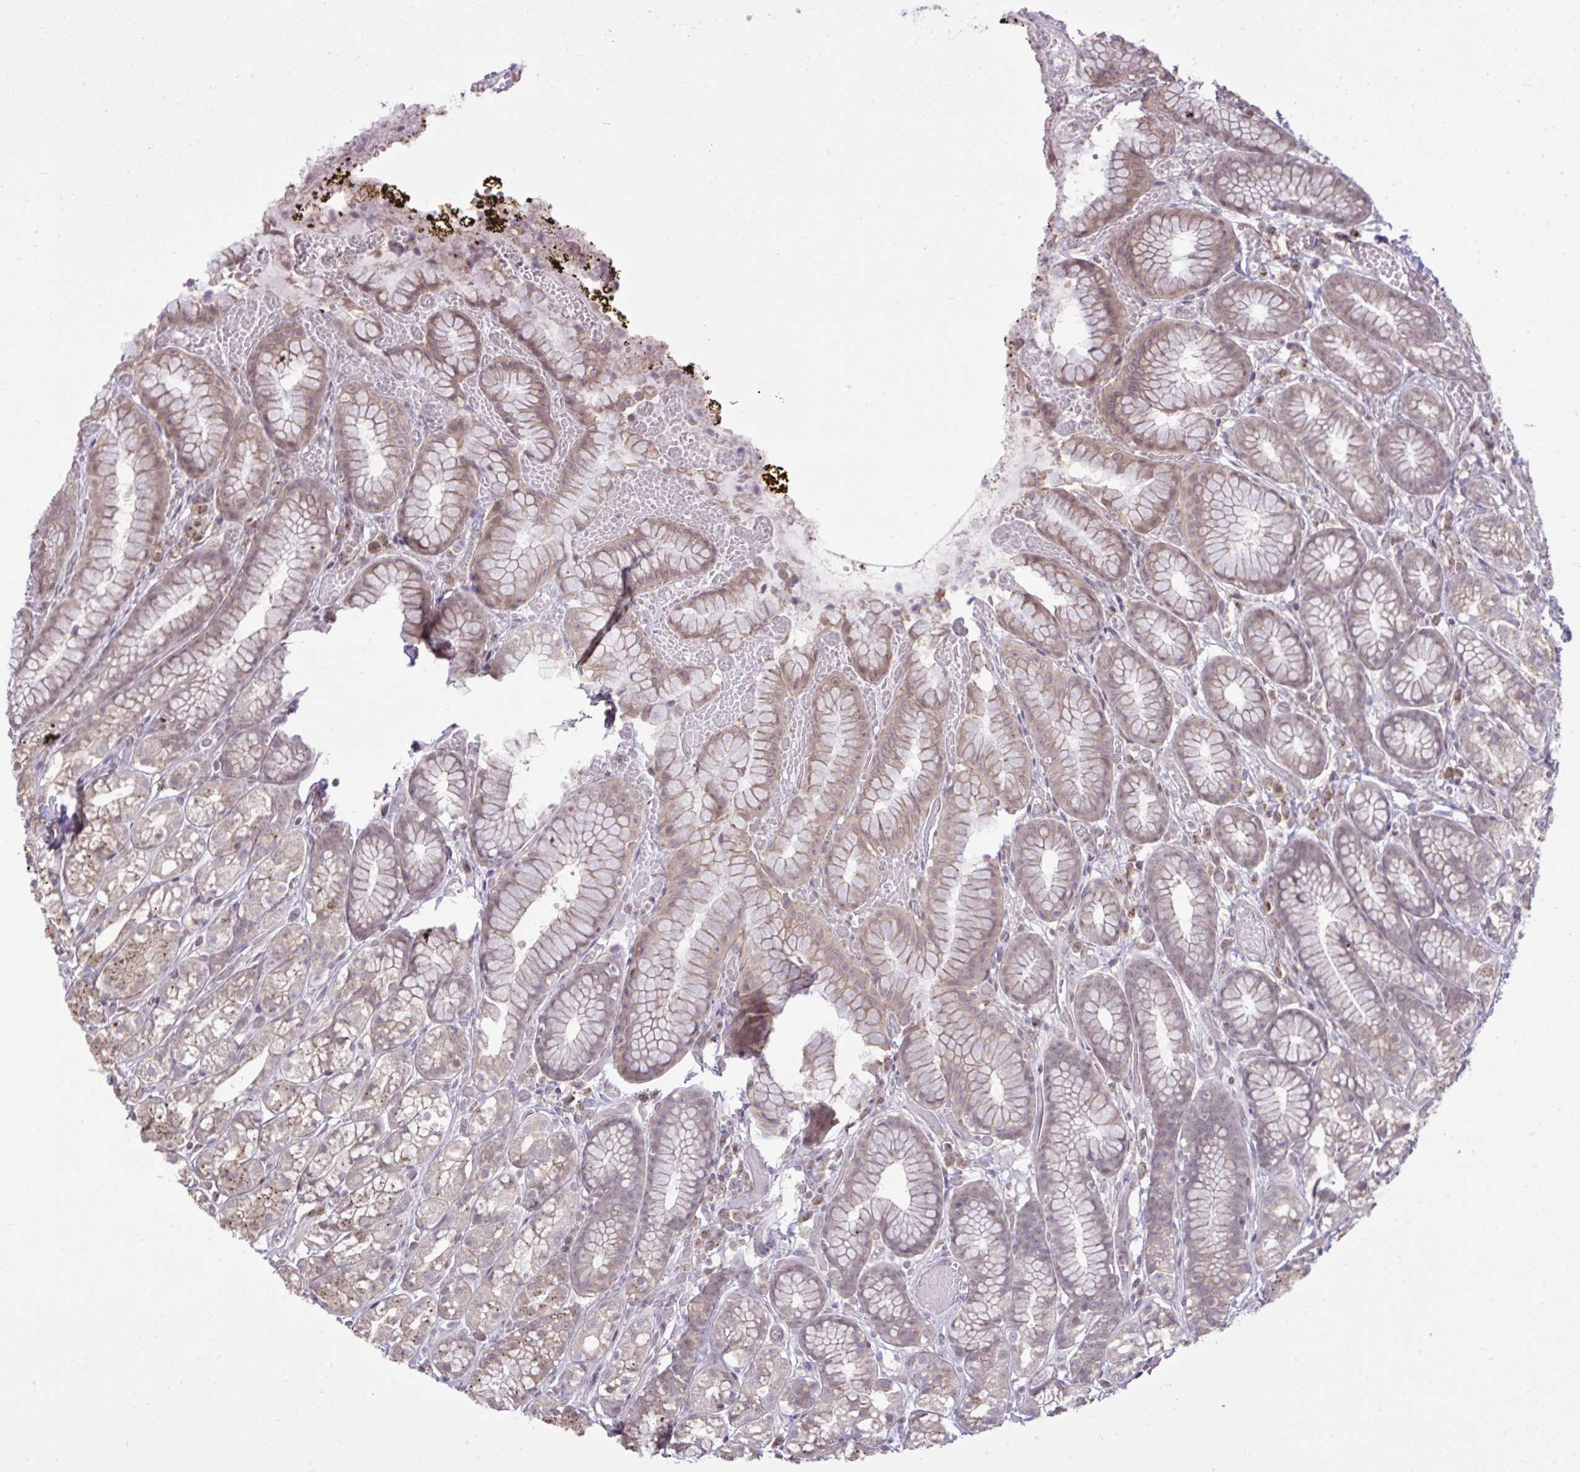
{"staining": {"intensity": "moderate", "quantity": "25%-75%", "location": "cytoplasmic/membranous"}, "tissue": "stomach", "cell_type": "Glandular cells", "image_type": "normal", "snomed": [{"axis": "morphology", "description": "Normal tissue, NOS"}, {"axis": "topography", "description": "Smooth muscle"}, {"axis": "topography", "description": "Stomach"}], "caption": "Immunohistochemical staining of unremarkable human stomach shows moderate cytoplasmic/membranous protein positivity in approximately 25%-75% of glandular cells. (DAB IHC with brightfield microscopy, high magnification).", "gene": "CYP20A1", "patient": {"sex": "male", "age": 70}}